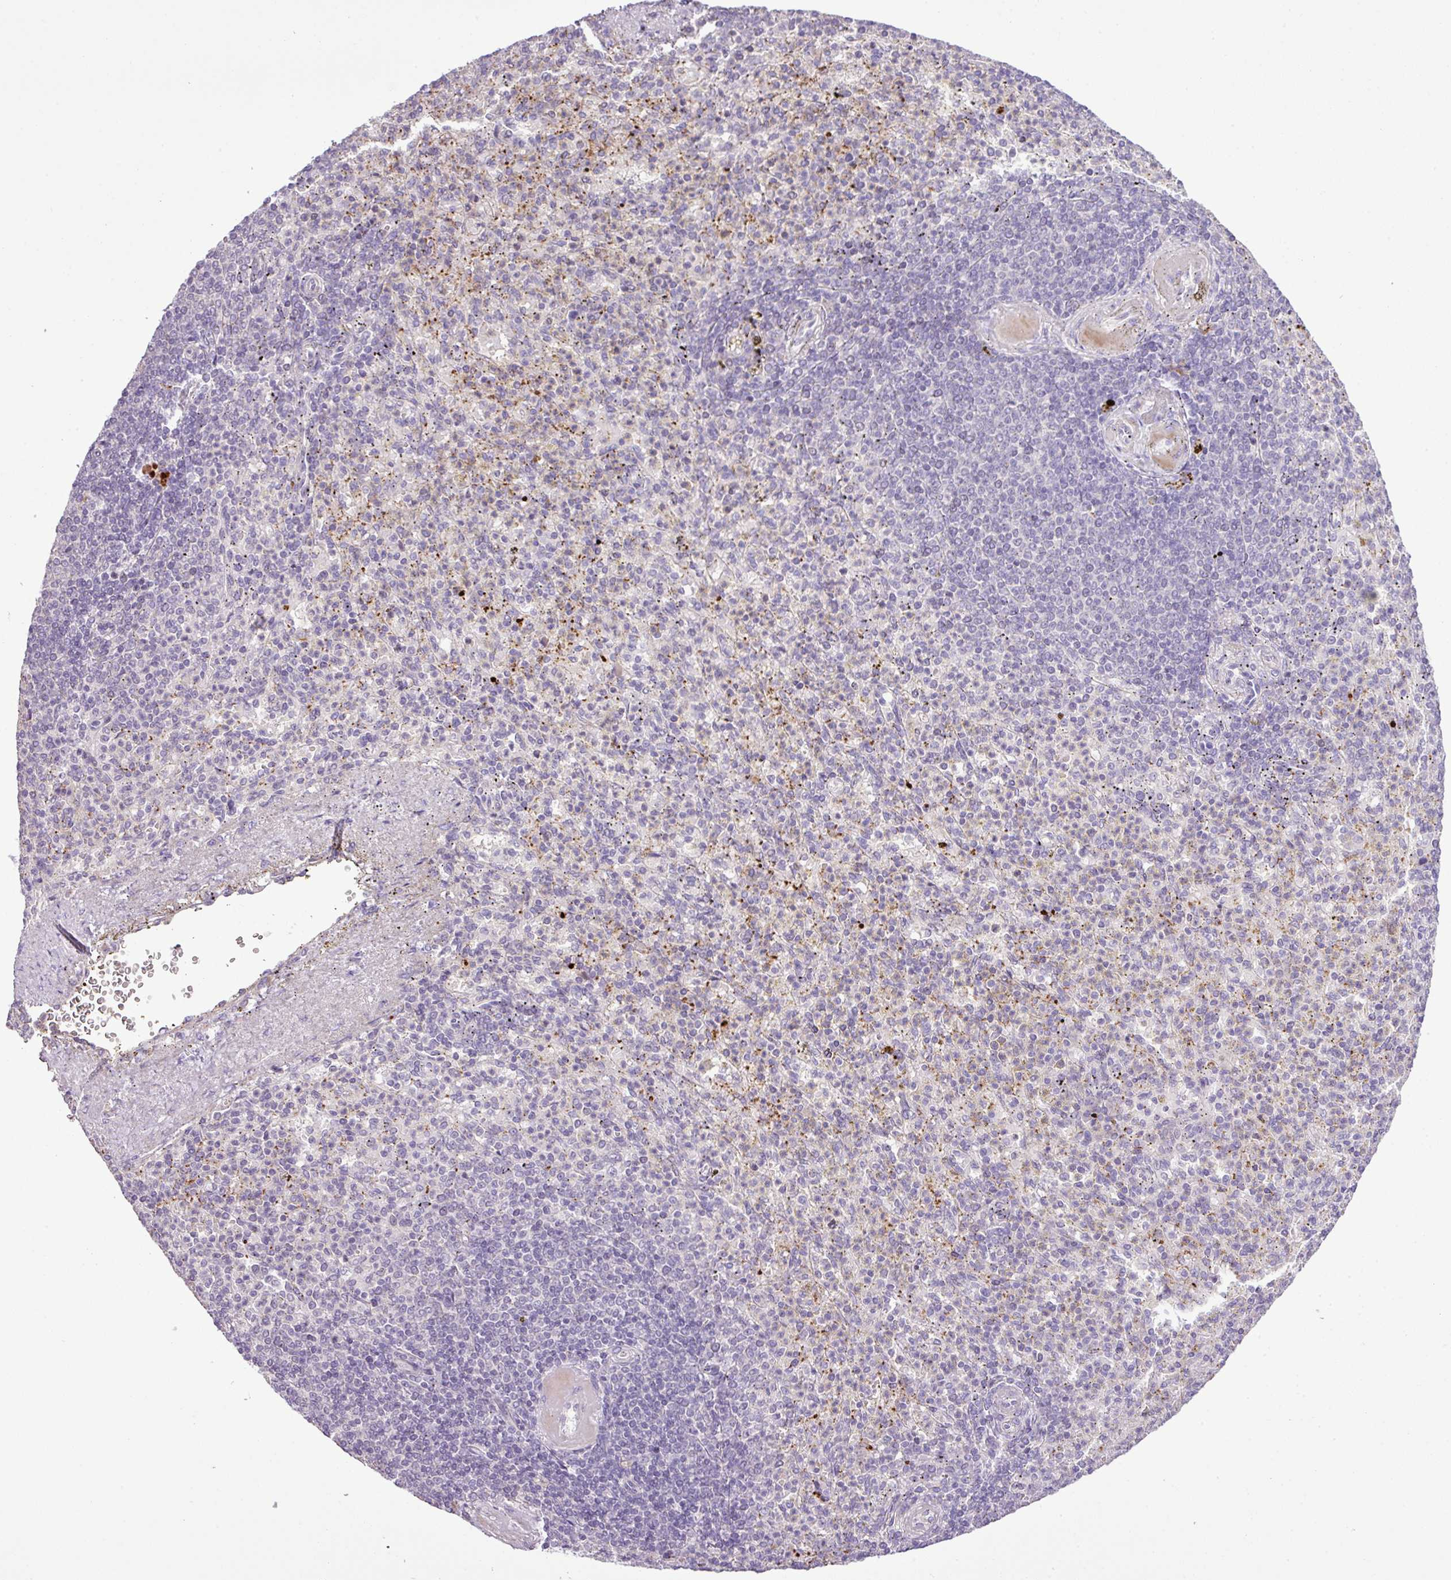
{"staining": {"intensity": "negative", "quantity": "none", "location": "none"}, "tissue": "spleen", "cell_type": "Cells in red pulp", "image_type": "normal", "snomed": [{"axis": "morphology", "description": "Normal tissue, NOS"}, {"axis": "topography", "description": "Spleen"}], "caption": "This image is of unremarkable spleen stained with IHC to label a protein in brown with the nuclei are counter-stained blue. There is no expression in cells in red pulp.", "gene": "DNAJB13", "patient": {"sex": "female", "age": 74}}